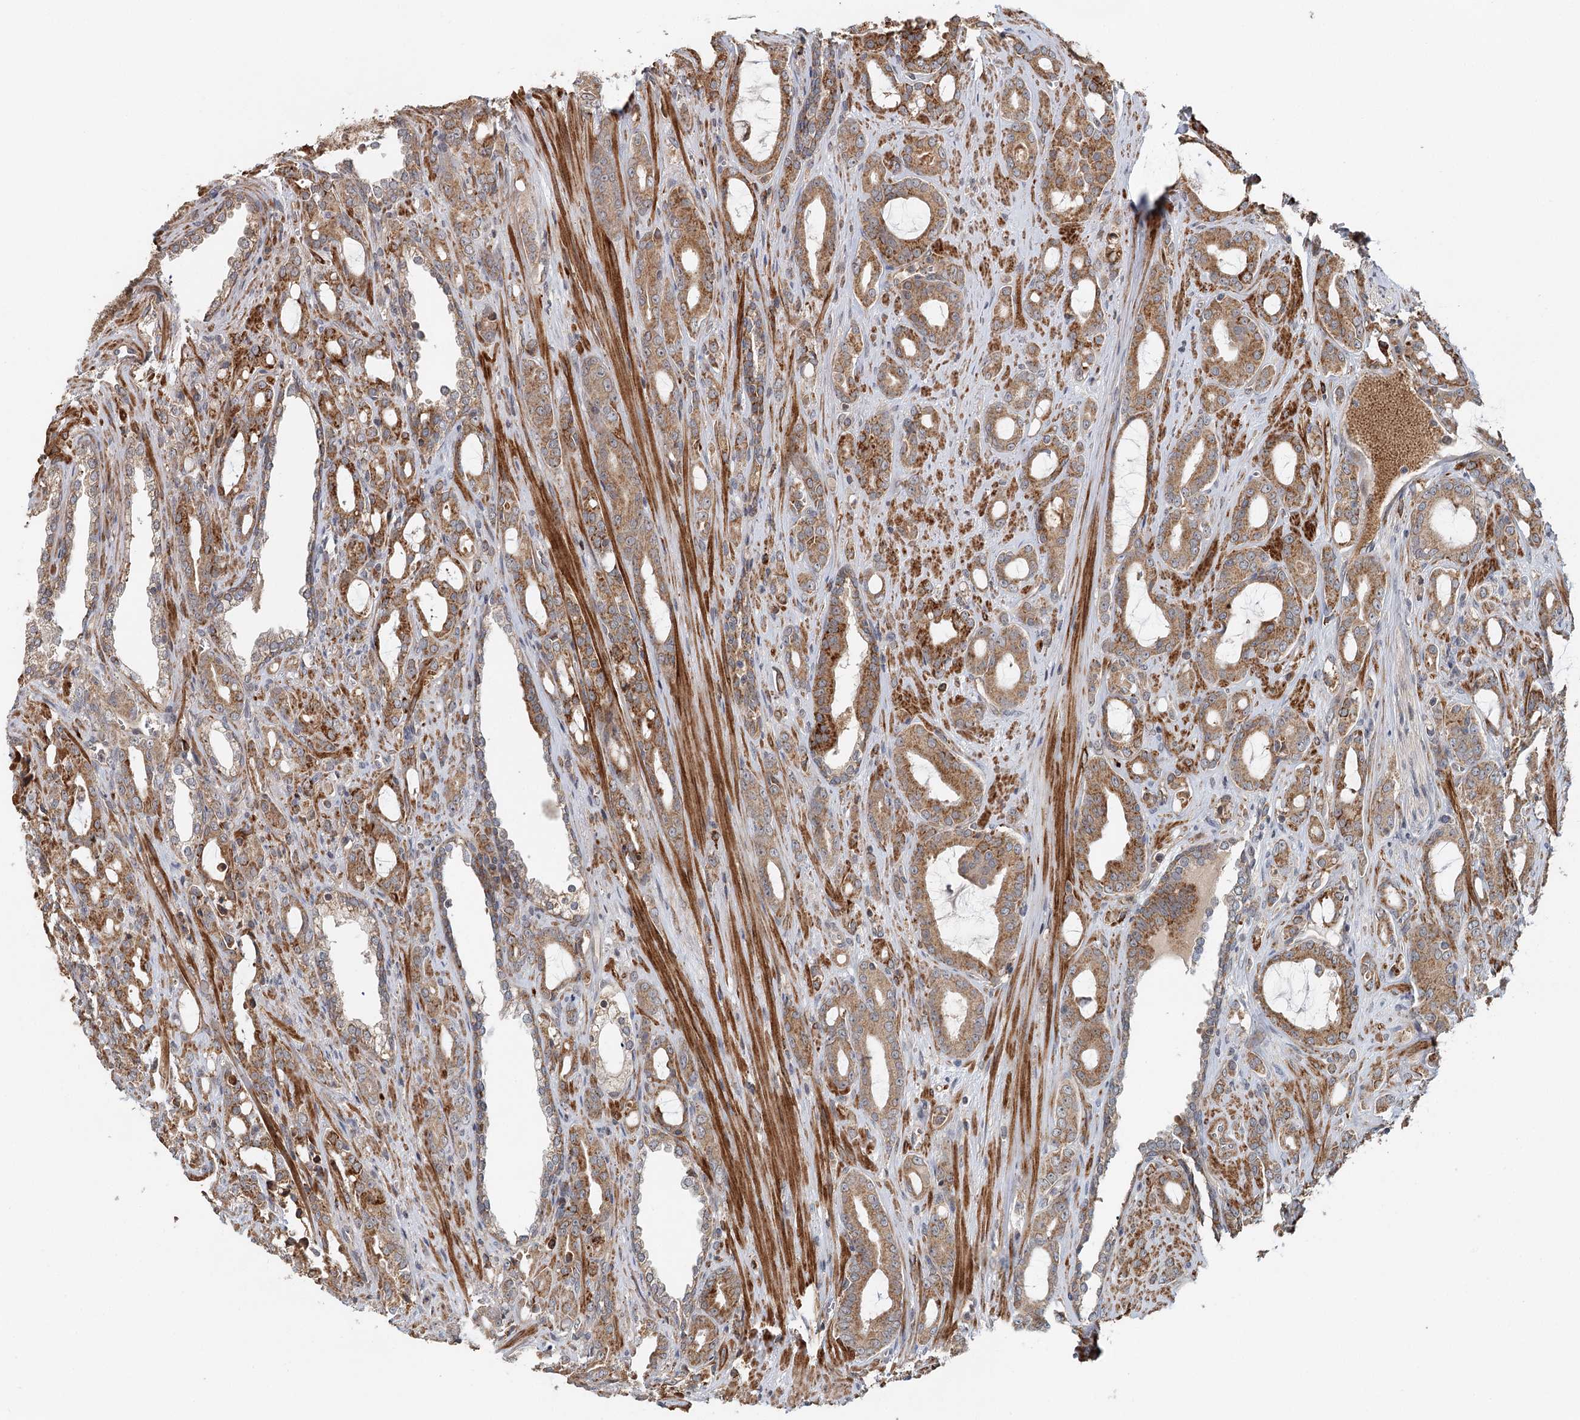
{"staining": {"intensity": "moderate", "quantity": ">75%", "location": "cytoplasmic/membranous"}, "tissue": "prostate cancer", "cell_type": "Tumor cells", "image_type": "cancer", "snomed": [{"axis": "morphology", "description": "Adenocarcinoma, High grade"}, {"axis": "topography", "description": "Prostate"}], "caption": "This micrograph exhibits immunohistochemistry (IHC) staining of high-grade adenocarcinoma (prostate), with medium moderate cytoplasmic/membranous staining in about >75% of tumor cells.", "gene": "RNF111", "patient": {"sex": "male", "age": 72}}